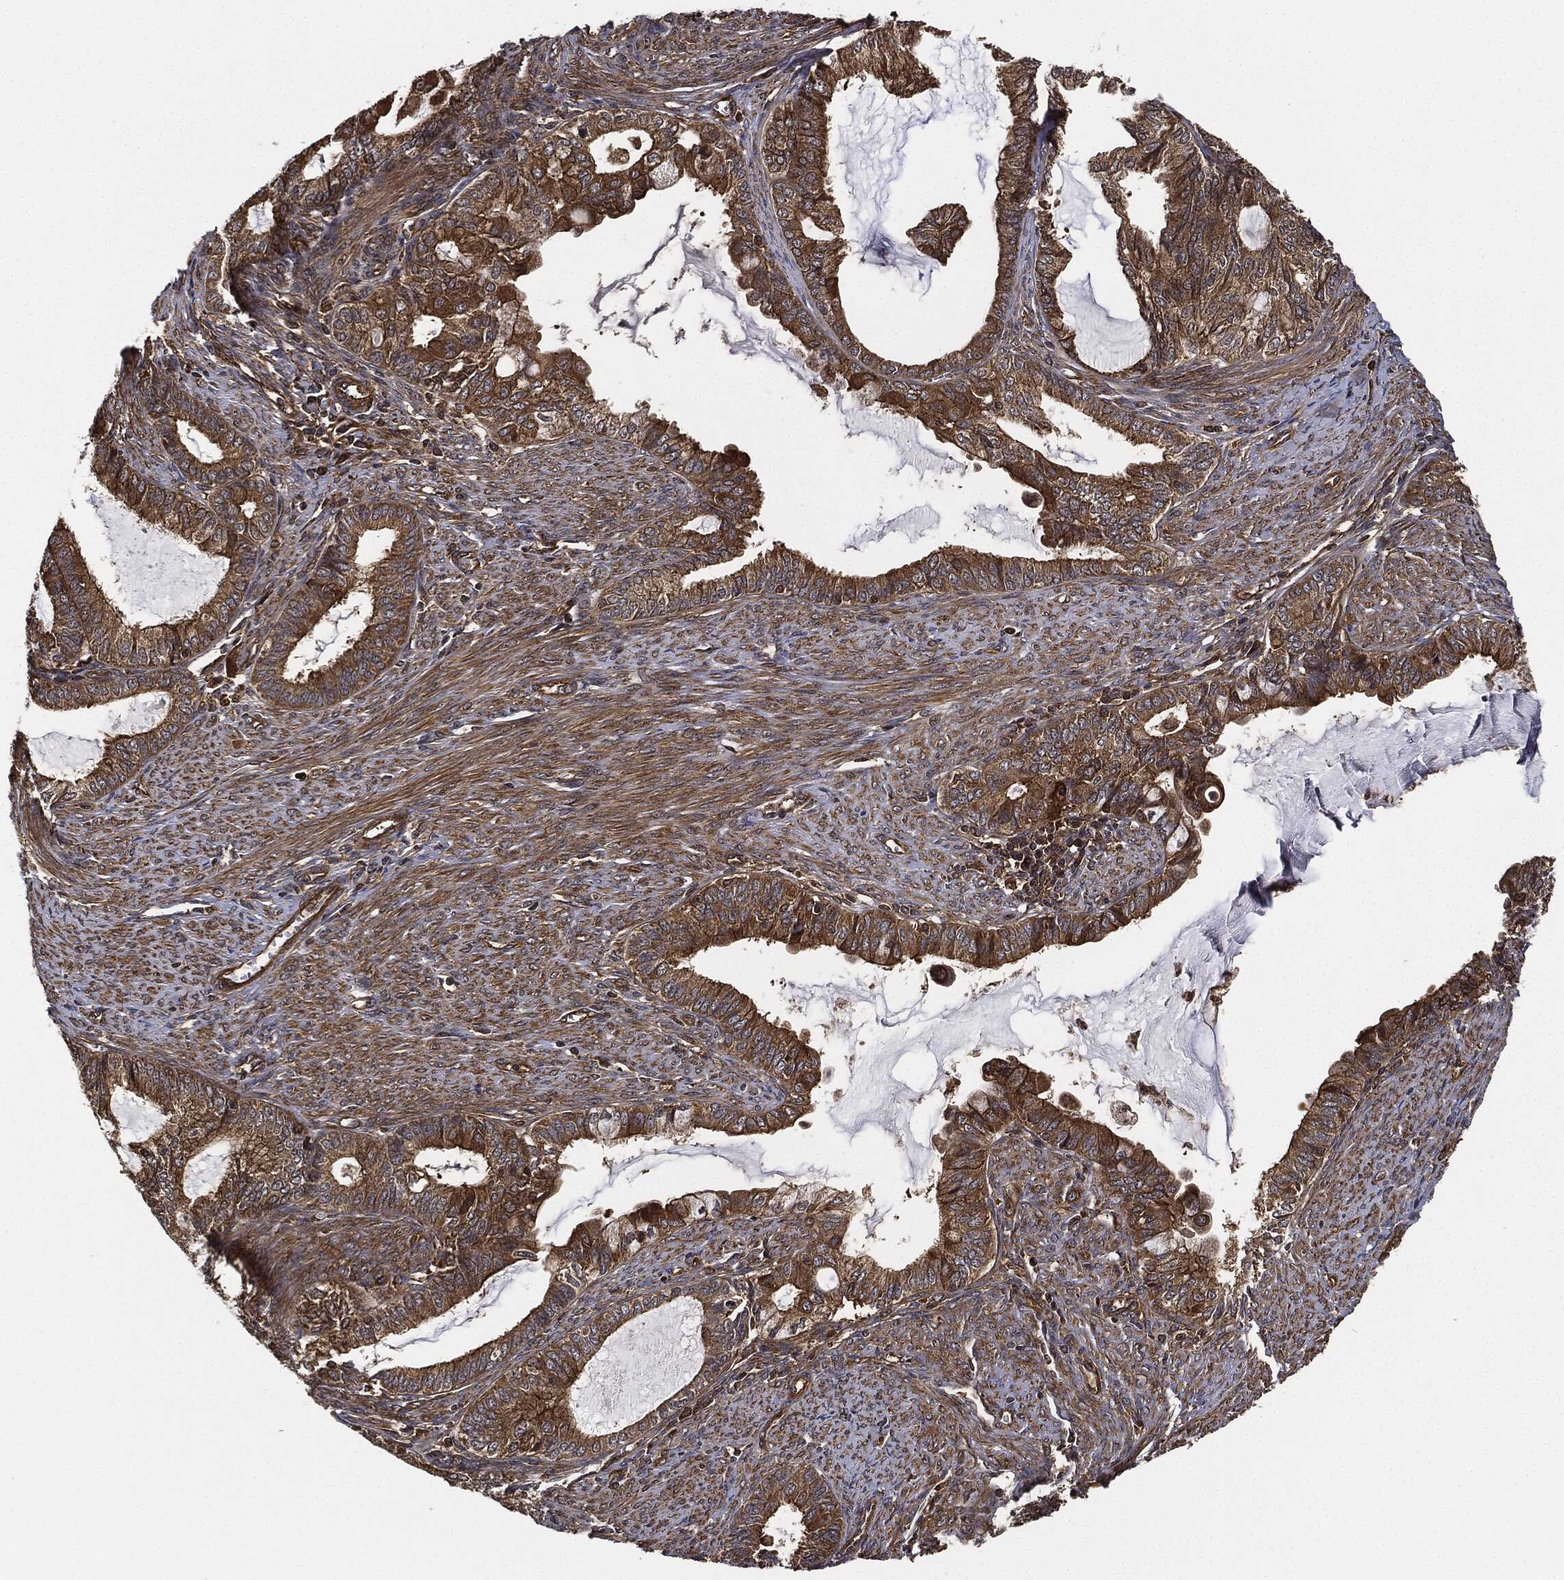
{"staining": {"intensity": "moderate", "quantity": ">75%", "location": "cytoplasmic/membranous"}, "tissue": "endometrial cancer", "cell_type": "Tumor cells", "image_type": "cancer", "snomed": [{"axis": "morphology", "description": "Adenocarcinoma, NOS"}, {"axis": "topography", "description": "Endometrium"}], "caption": "Endometrial cancer (adenocarcinoma) stained with DAB immunohistochemistry exhibits medium levels of moderate cytoplasmic/membranous expression in about >75% of tumor cells. (DAB (3,3'-diaminobenzidine) = brown stain, brightfield microscopy at high magnification).", "gene": "CEP290", "patient": {"sex": "female", "age": 86}}